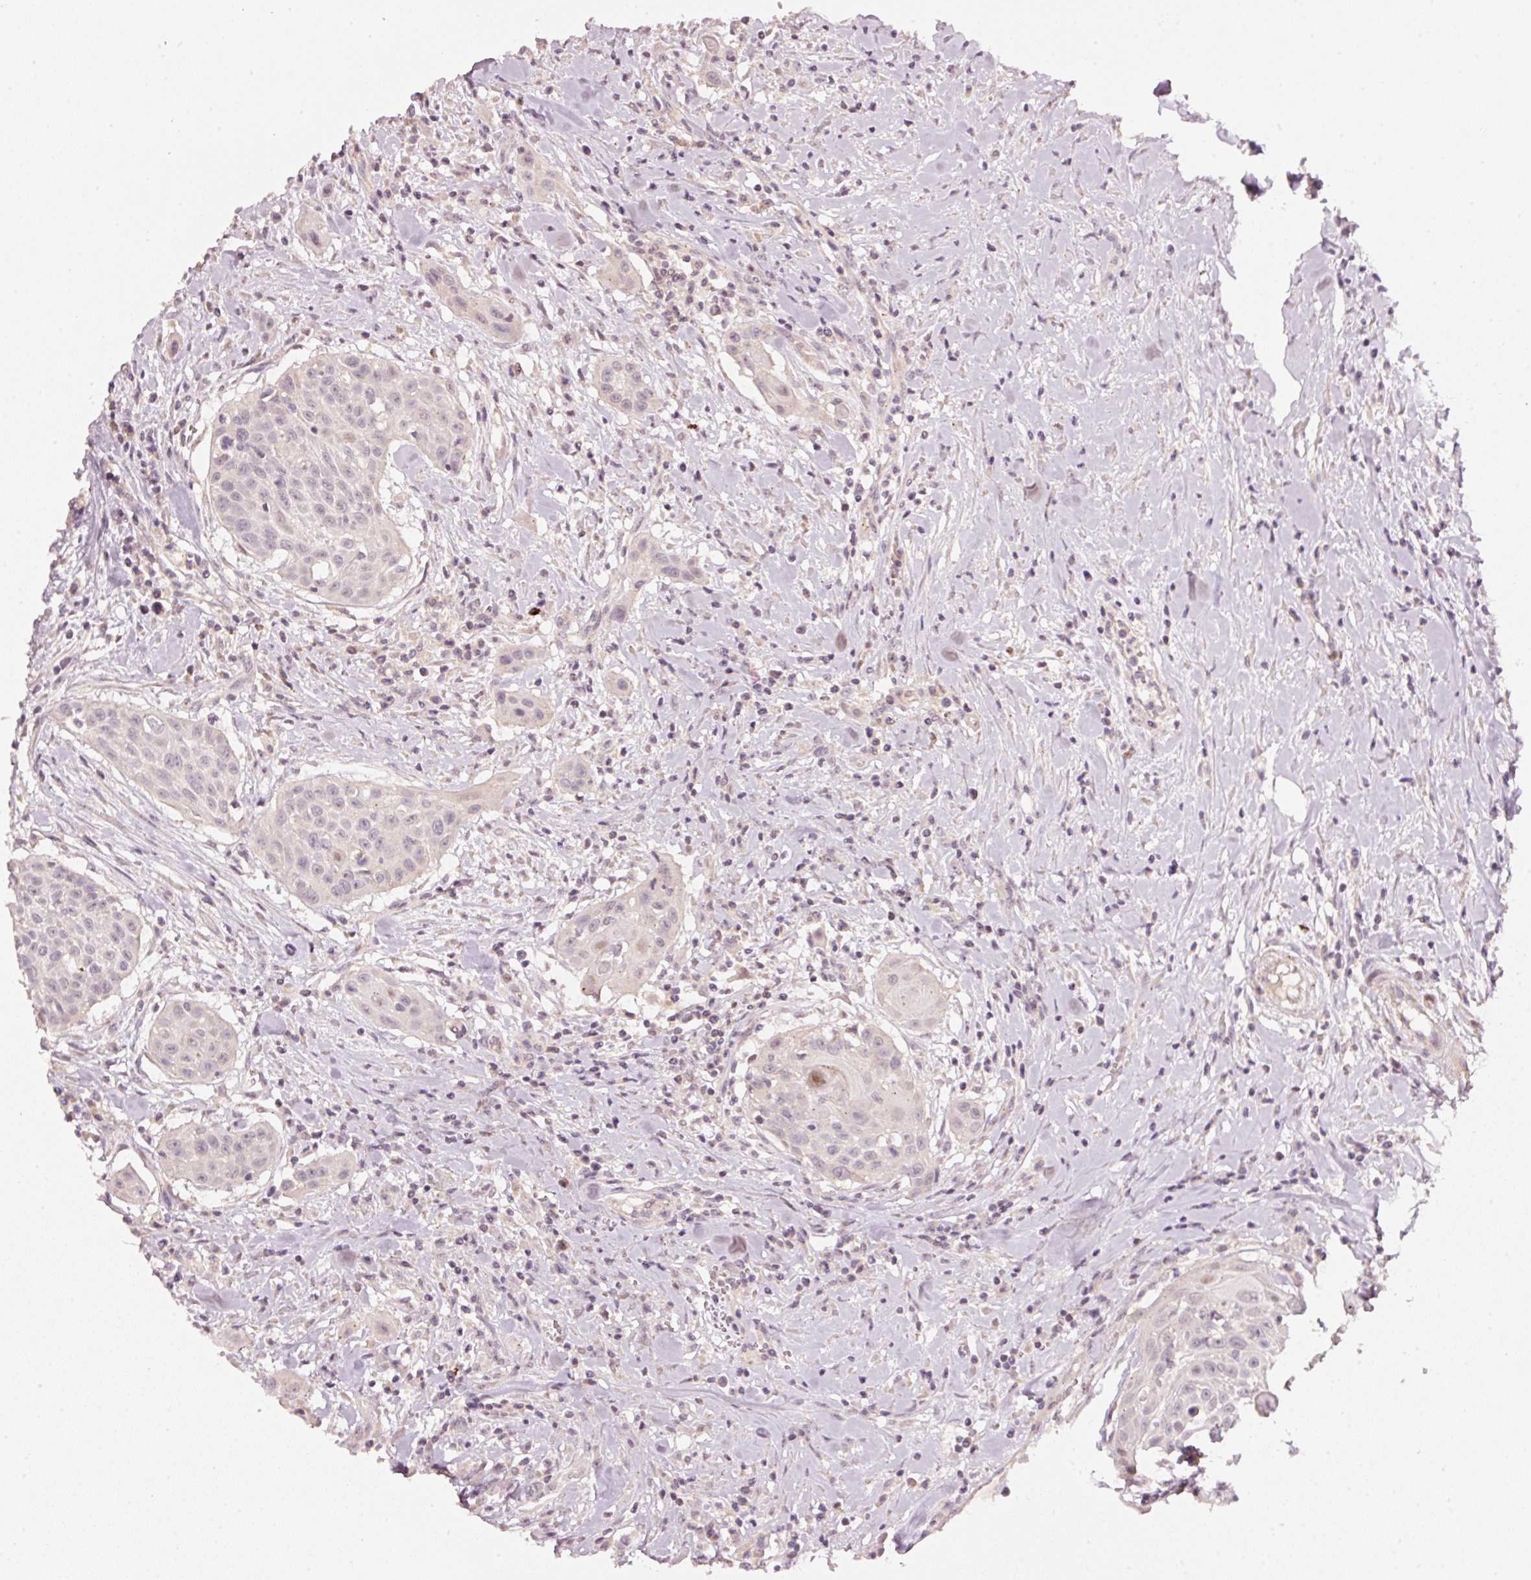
{"staining": {"intensity": "moderate", "quantity": "<25%", "location": "cytoplasmic/membranous"}, "tissue": "head and neck cancer", "cell_type": "Tumor cells", "image_type": "cancer", "snomed": [{"axis": "morphology", "description": "Squamous cell carcinoma, NOS"}, {"axis": "topography", "description": "Lymph node"}, {"axis": "topography", "description": "Salivary gland"}, {"axis": "topography", "description": "Head-Neck"}], "caption": "Immunohistochemical staining of head and neck cancer (squamous cell carcinoma) reveals low levels of moderate cytoplasmic/membranous staining in approximately <25% of tumor cells.", "gene": "TOB2", "patient": {"sex": "female", "age": 74}}